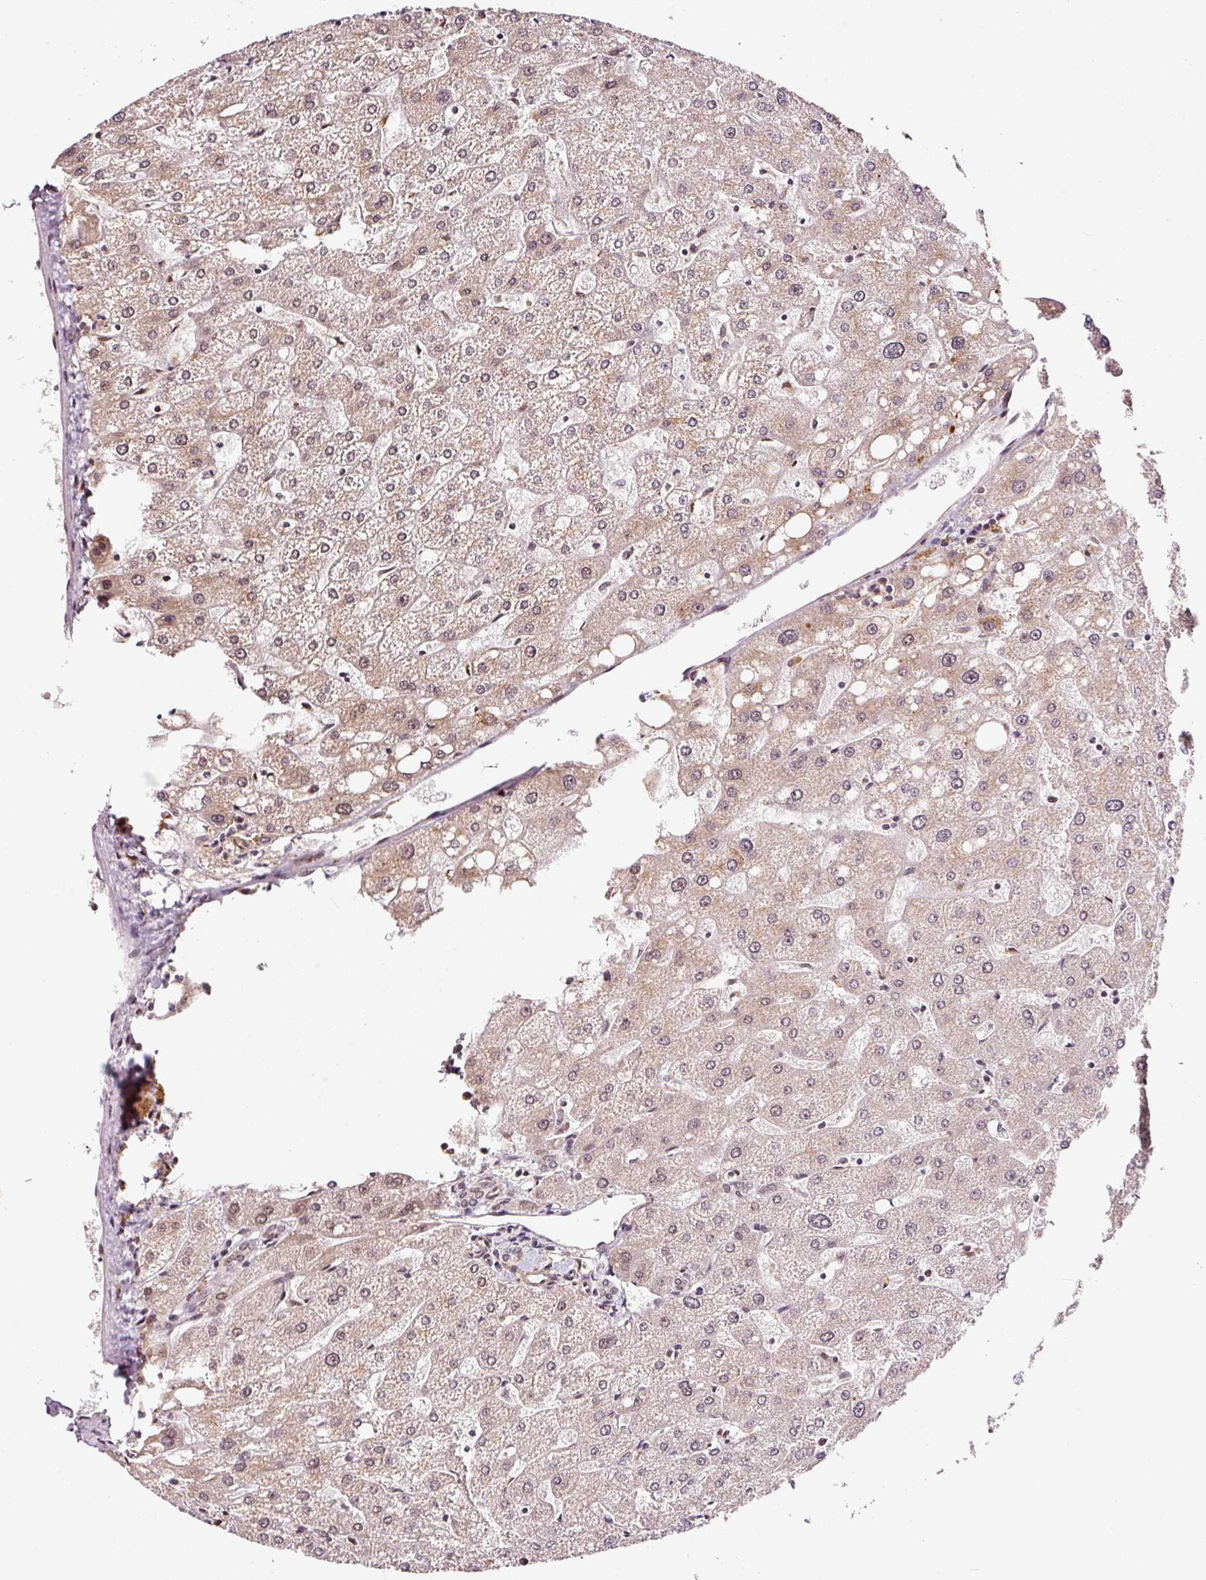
{"staining": {"intensity": "weak", "quantity": ">75%", "location": "nuclear"}, "tissue": "liver", "cell_type": "Cholangiocytes", "image_type": "normal", "snomed": [{"axis": "morphology", "description": "Normal tissue, NOS"}, {"axis": "topography", "description": "Liver"}], "caption": "Normal liver was stained to show a protein in brown. There is low levels of weak nuclear positivity in approximately >75% of cholangiocytes.", "gene": "RFC4", "patient": {"sex": "male", "age": 67}}